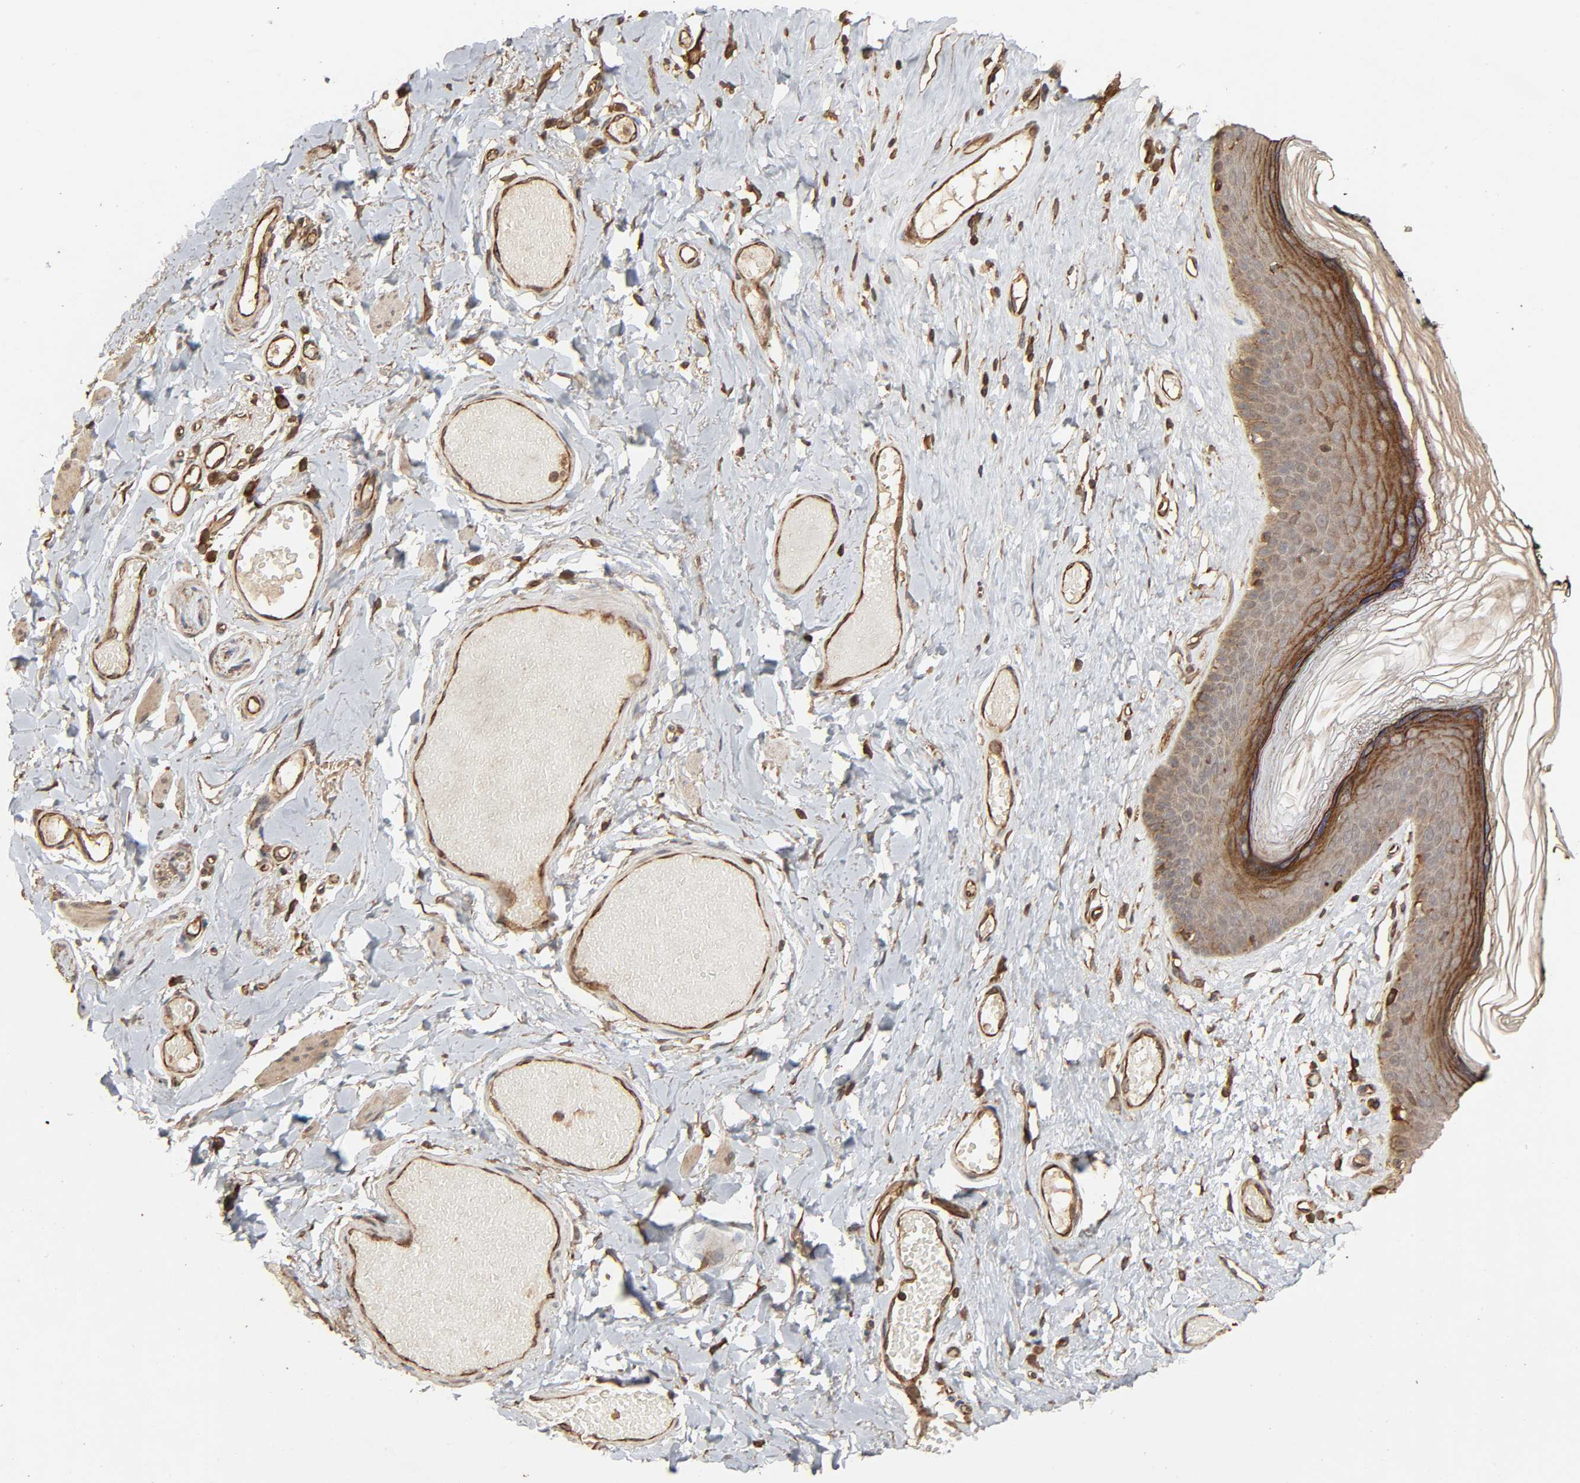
{"staining": {"intensity": "moderate", "quantity": "25%-75%", "location": "cytoplasmic/membranous"}, "tissue": "skin", "cell_type": "Epidermal cells", "image_type": "normal", "snomed": [{"axis": "morphology", "description": "Normal tissue, NOS"}, {"axis": "morphology", "description": "Inflammation, NOS"}, {"axis": "topography", "description": "Vulva"}], "caption": "Immunohistochemistry (DAB (3,3'-diaminobenzidine)) staining of normal skin exhibits moderate cytoplasmic/membranous protein positivity in approximately 25%-75% of epidermal cells. Using DAB (brown) and hematoxylin (blue) stains, captured at high magnification using brightfield microscopy.", "gene": "RPS6KA6", "patient": {"sex": "female", "age": 84}}